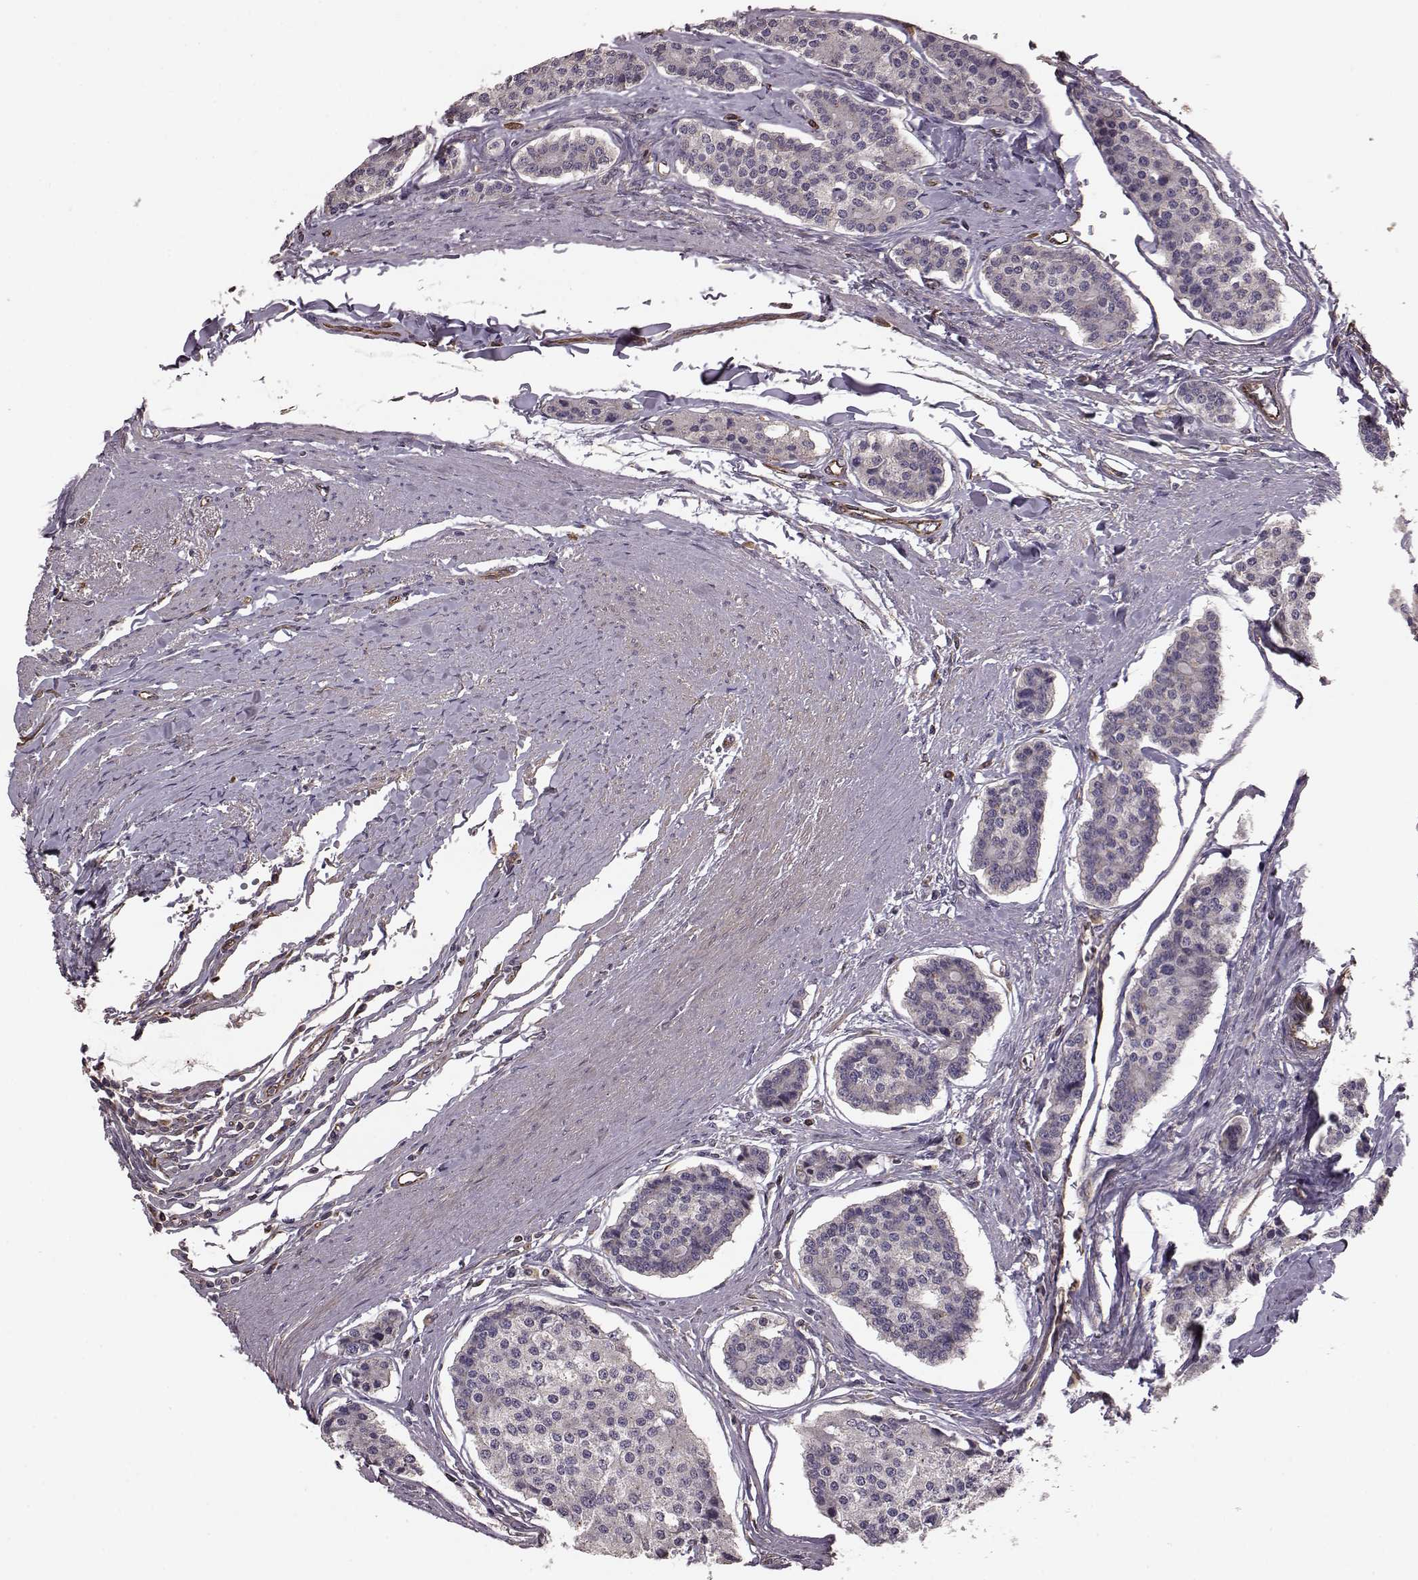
{"staining": {"intensity": "negative", "quantity": "none", "location": "none"}, "tissue": "carcinoid", "cell_type": "Tumor cells", "image_type": "cancer", "snomed": [{"axis": "morphology", "description": "Carcinoid, malignant, NOS"}, {"axis": "topography", "description": "Small intestine"}], "caption": "DAB immunohistochemical staining of human carcinoid reveals no significant staining in tumor cells.", "gene": "NTF3", "patient": {"sex": "female", "age": 65}}